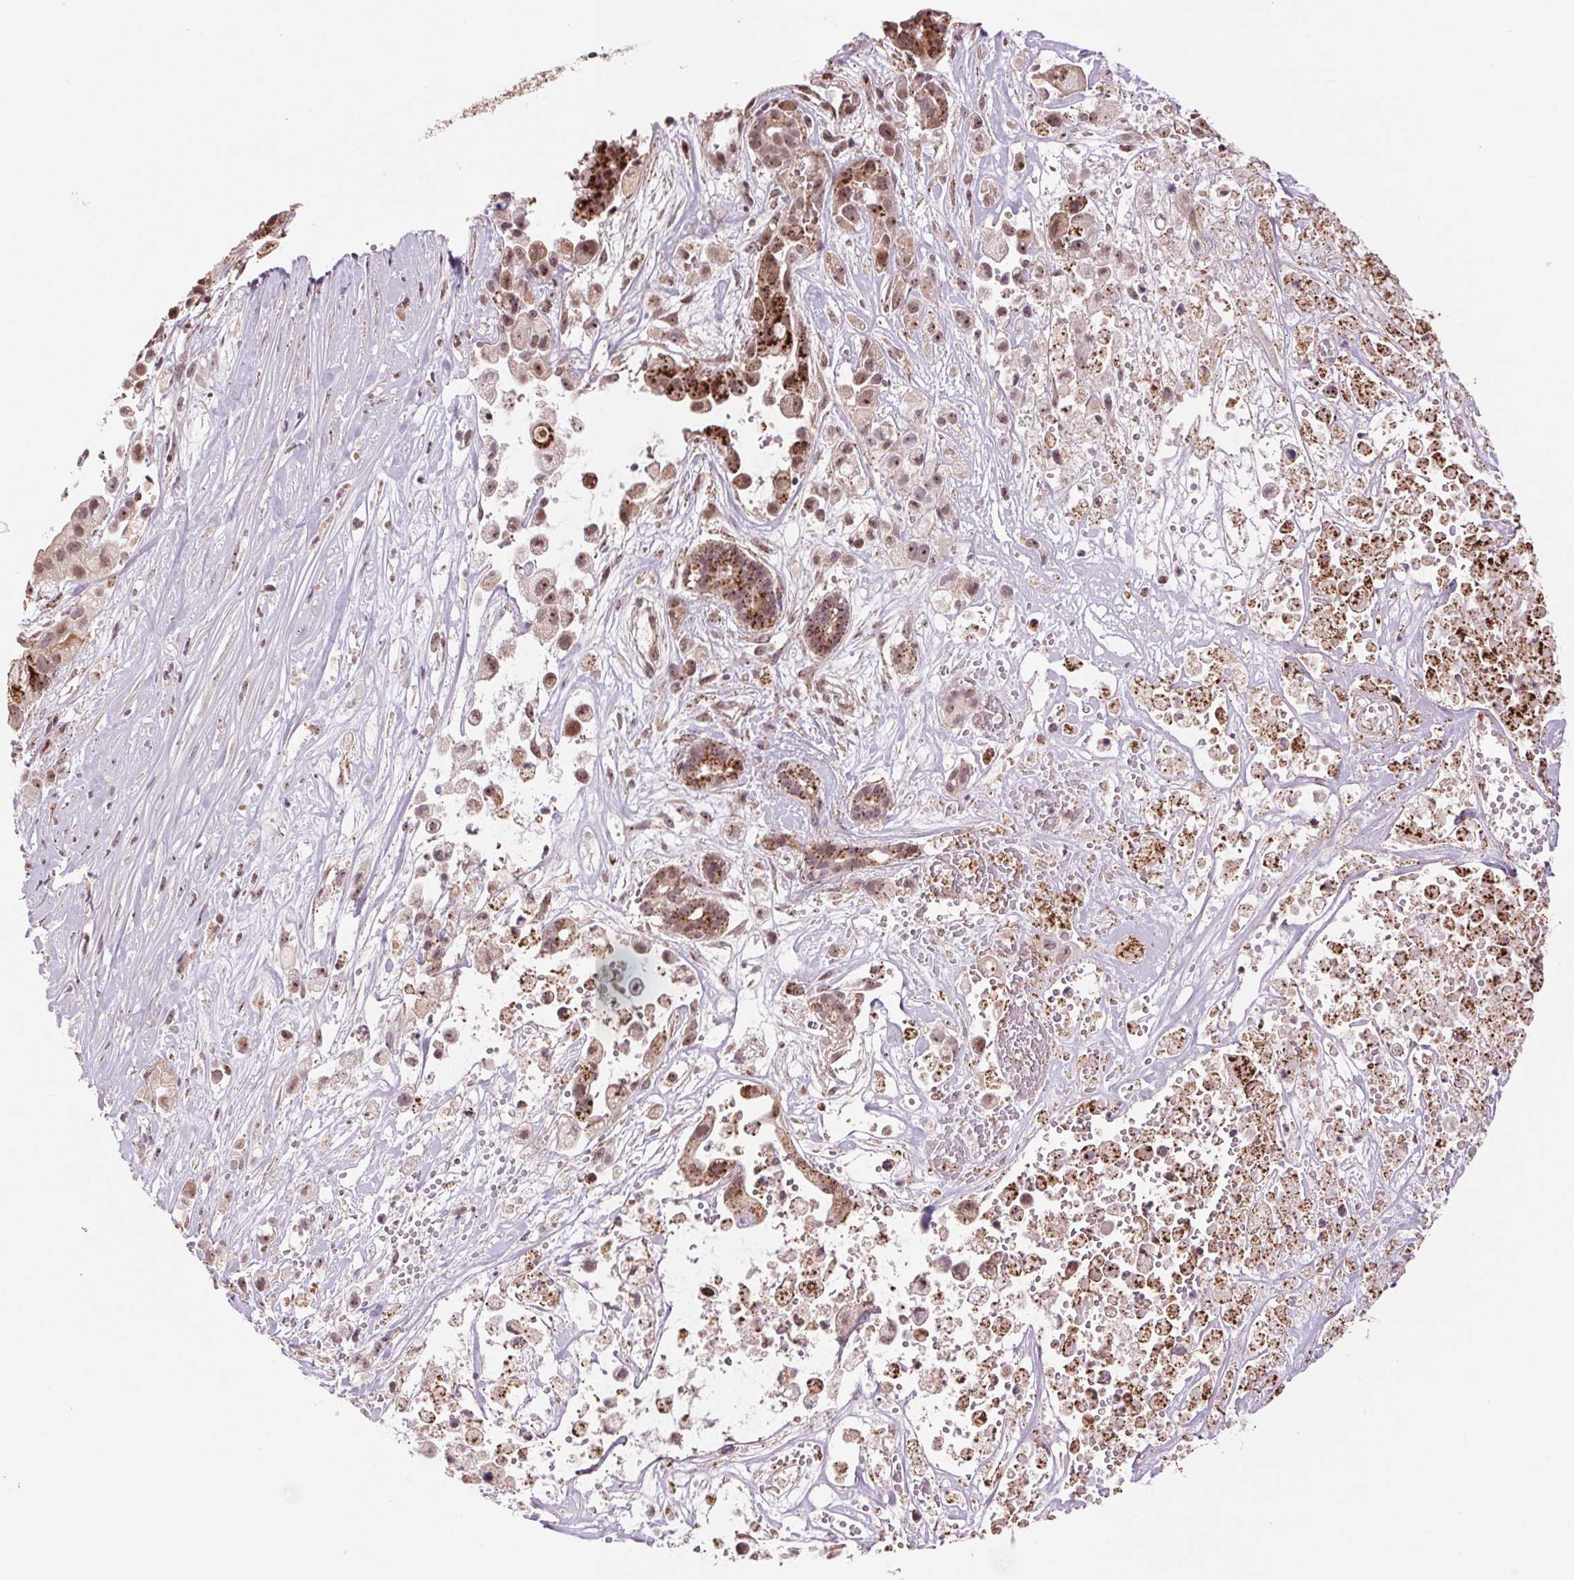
{"staining": {"intensity": "moderate", "quantity": ">75%", "location": "cytoplasmic/membranous,nuclear"}, "tissue": "pancreatic cancer", "cell_type": "Tumor cells", "image_type": "cancer", "snomed": [{"axis": "morphology", "description": "Adenocarcinoma, NOS"}, {"axis": "topography", "description": "Pancreas"}], "caption": "DAB (3,3'-diaminobenzidine) immunohistochemical staining of pancreatic cancer displays moderate cytoplasmic/membranous and nuclear protein expression in approximately >75% of tumor cells.", "gene": "CHMP4B", "patient": {"sex": "male", "age": 44}}